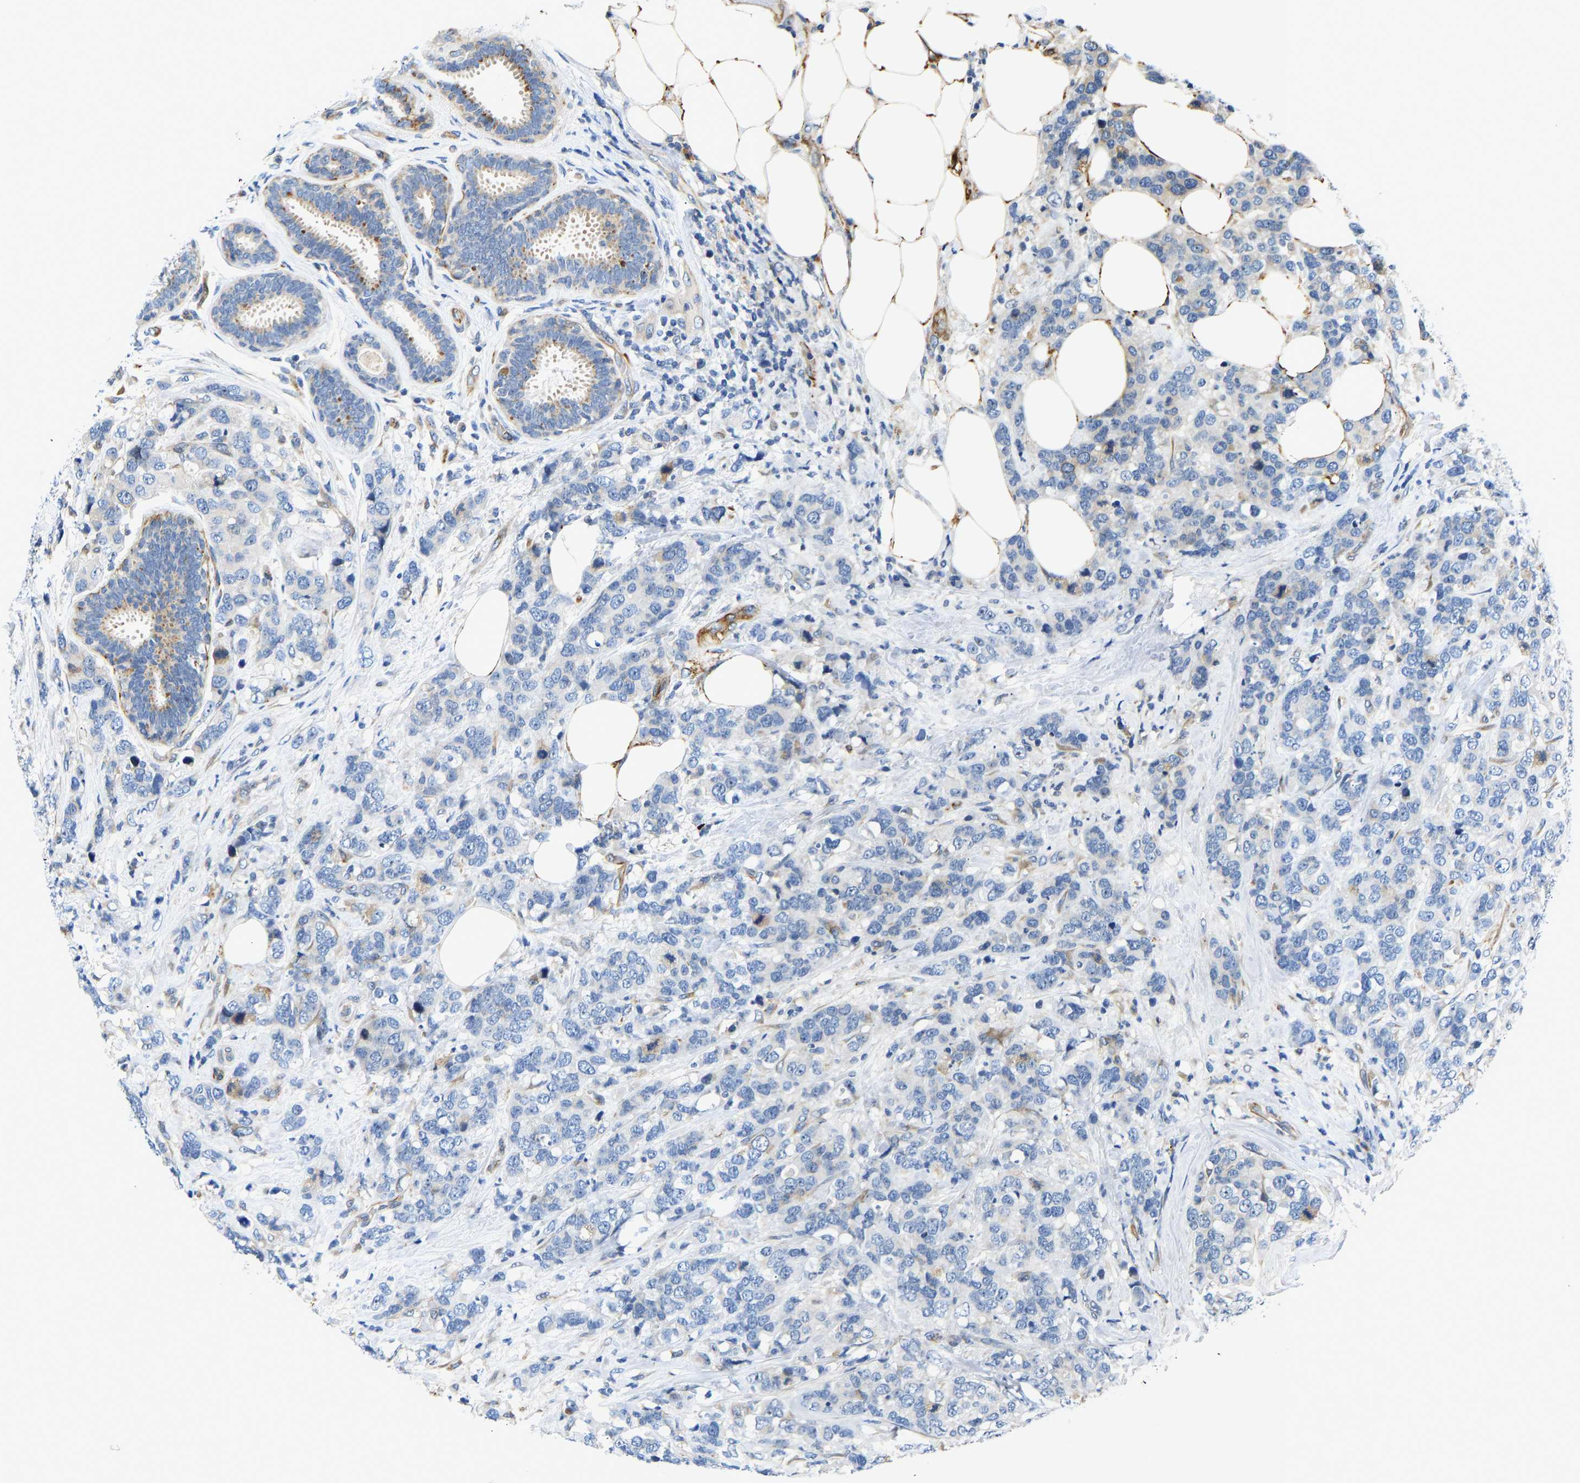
{"staining": {"intensity": "weak", "quantity": "<25%", "location": "cytoplasmic/membranous"}, "tissue": "breast cancer", "cell_type": "Tumor cells", "image_type": "cancer", "snomed": [{"axis": "morphology", "description": "Lobular carcinoma"}, {"axis": "topography", "description": "Breast"}], "caption": "Tumor cells show no significant positivity in lobular carcinoma (breast).", "gene": "RESF1", "patient": {"sex": "female", "age": 59}}